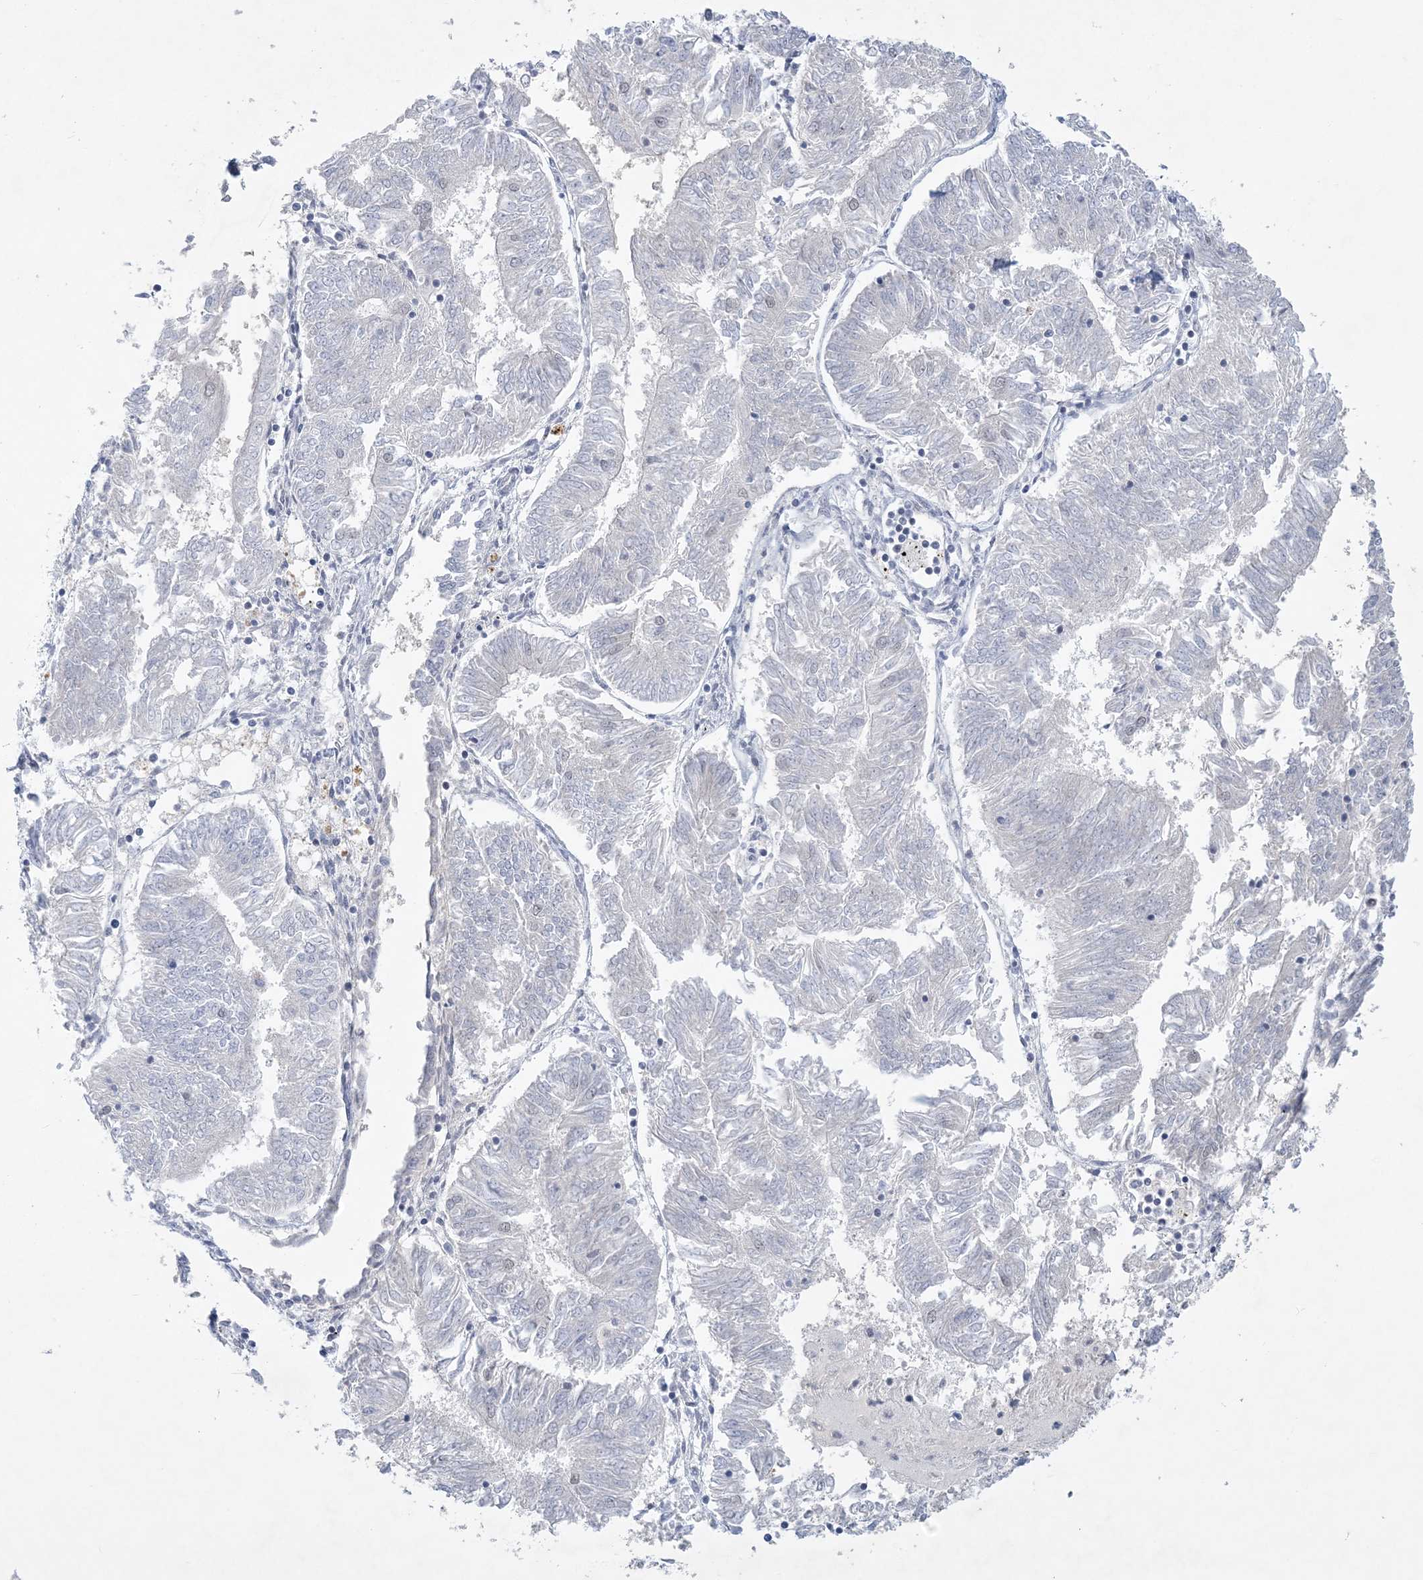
{"staining": {"intensity": "negative", "quantity": "none", "location": "none"}, "tissue": "endometrial cancer", "cell_type": "Tumor cells", "image_type": "cancer", "snomed": [{"axis": "morphology", "description": "Adenocarcinoma, NOS"}, {"axis": "topography", "description": "Endometrium"}], "caption": "Immunohistochemical staining of endometrial adenocarcinoma demonstrates no significant staining in tumor cells.", "gene": "KMT2D", "patient": {"sex": "female", "age": 58}}